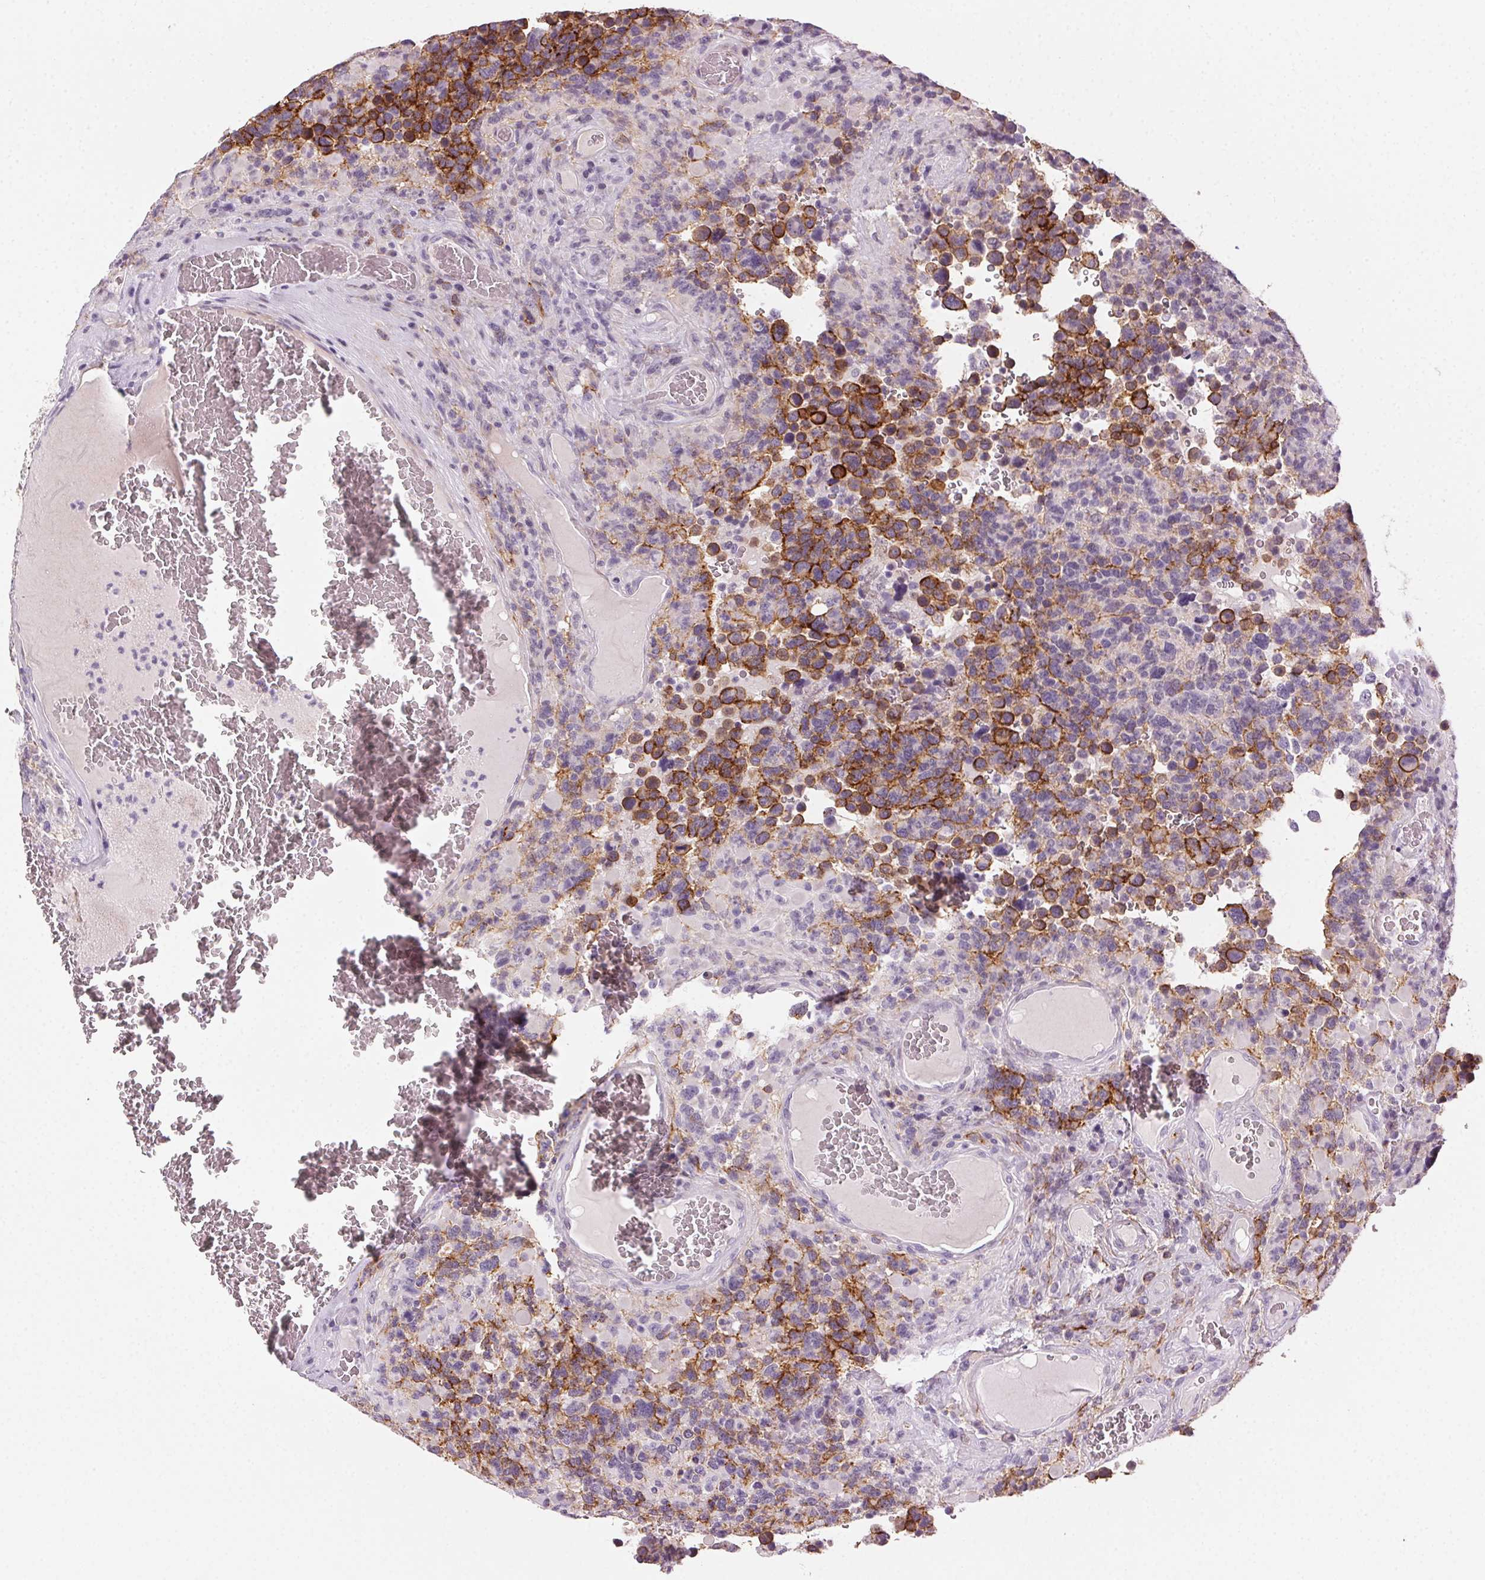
{"staining": {"intensity": "strong", "quantity": "25%-75%", "location": "cytoplasmic/membranous"}, "tissue": "glioma", "cell_type": "Tumor cells", "image_type": "cancer", "snomed": [{"axis": "morphology", "description": "Glioma, malignant, High grade"}, {"axis": "topography", "description": "Brain"}], "caption": "Protein staining reveals strong cytoplasmic/membranous expression in about 25%-75% of tumor cells in malignant glioma (high-grade).", "gene": "AIF1L", "patient": {"sex": "female", "age": 40}}